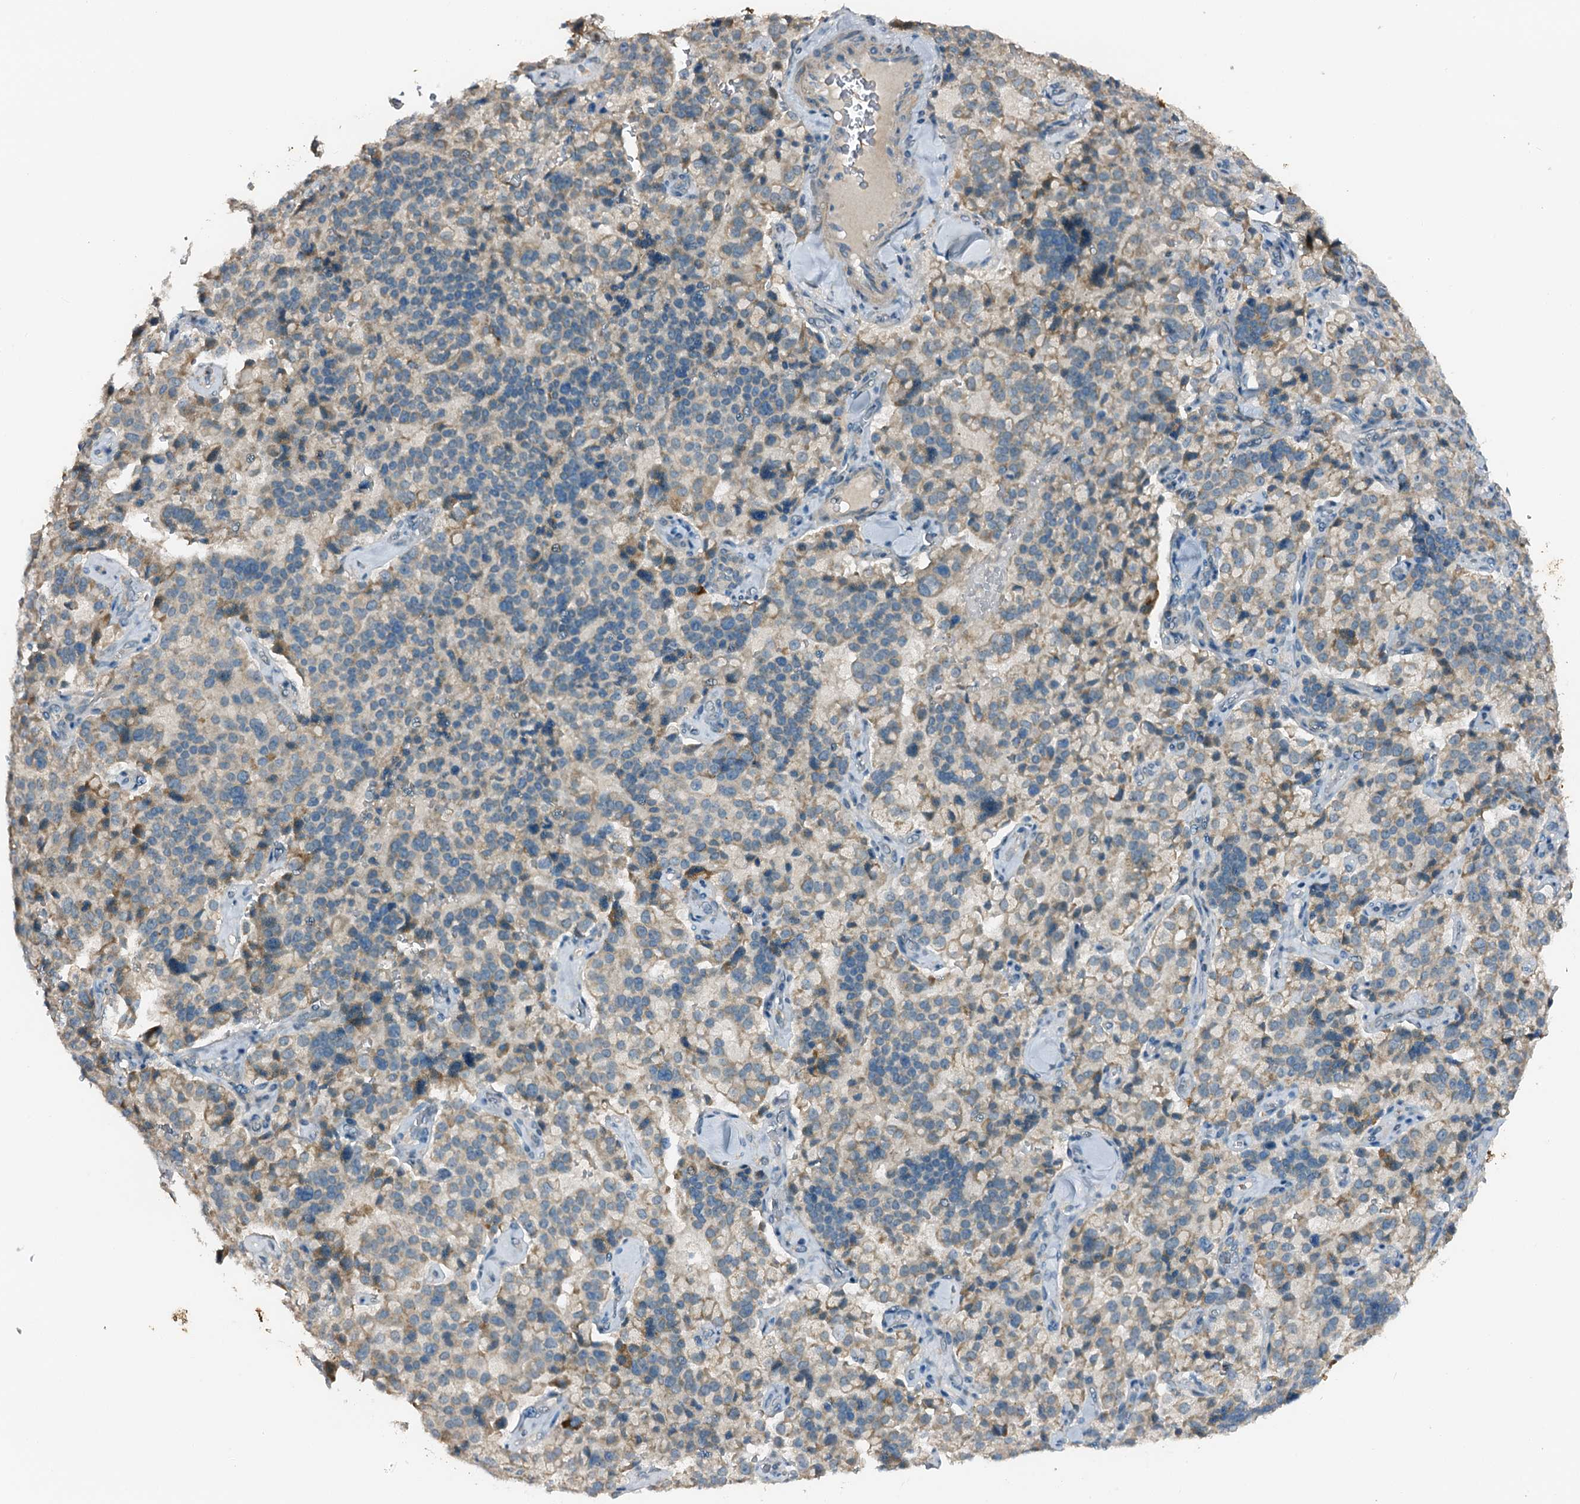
{"staining": {"intensity": "weak", "quantity": "<25%", "location": "cytoplasmic/membranous"}, "tissue": "pancreatic cancer", "cell_type": "Tumor cells", "image_type": "cancer", "snomed": [{"axis": "morphology", "description": "Adenocarcinoma, NOS"}, {"axis": "topography", "description": "Pancreas"}], "caption": "A histopathology image of pancreatic adenocarcinoma stained for a protein exhibits no brown staining in tumor cells. (DAB IHC visualized using brightfield microscopy, high magnification).", "gene": "ZNF606", "patient": {"sex": "male", "age": 65}}